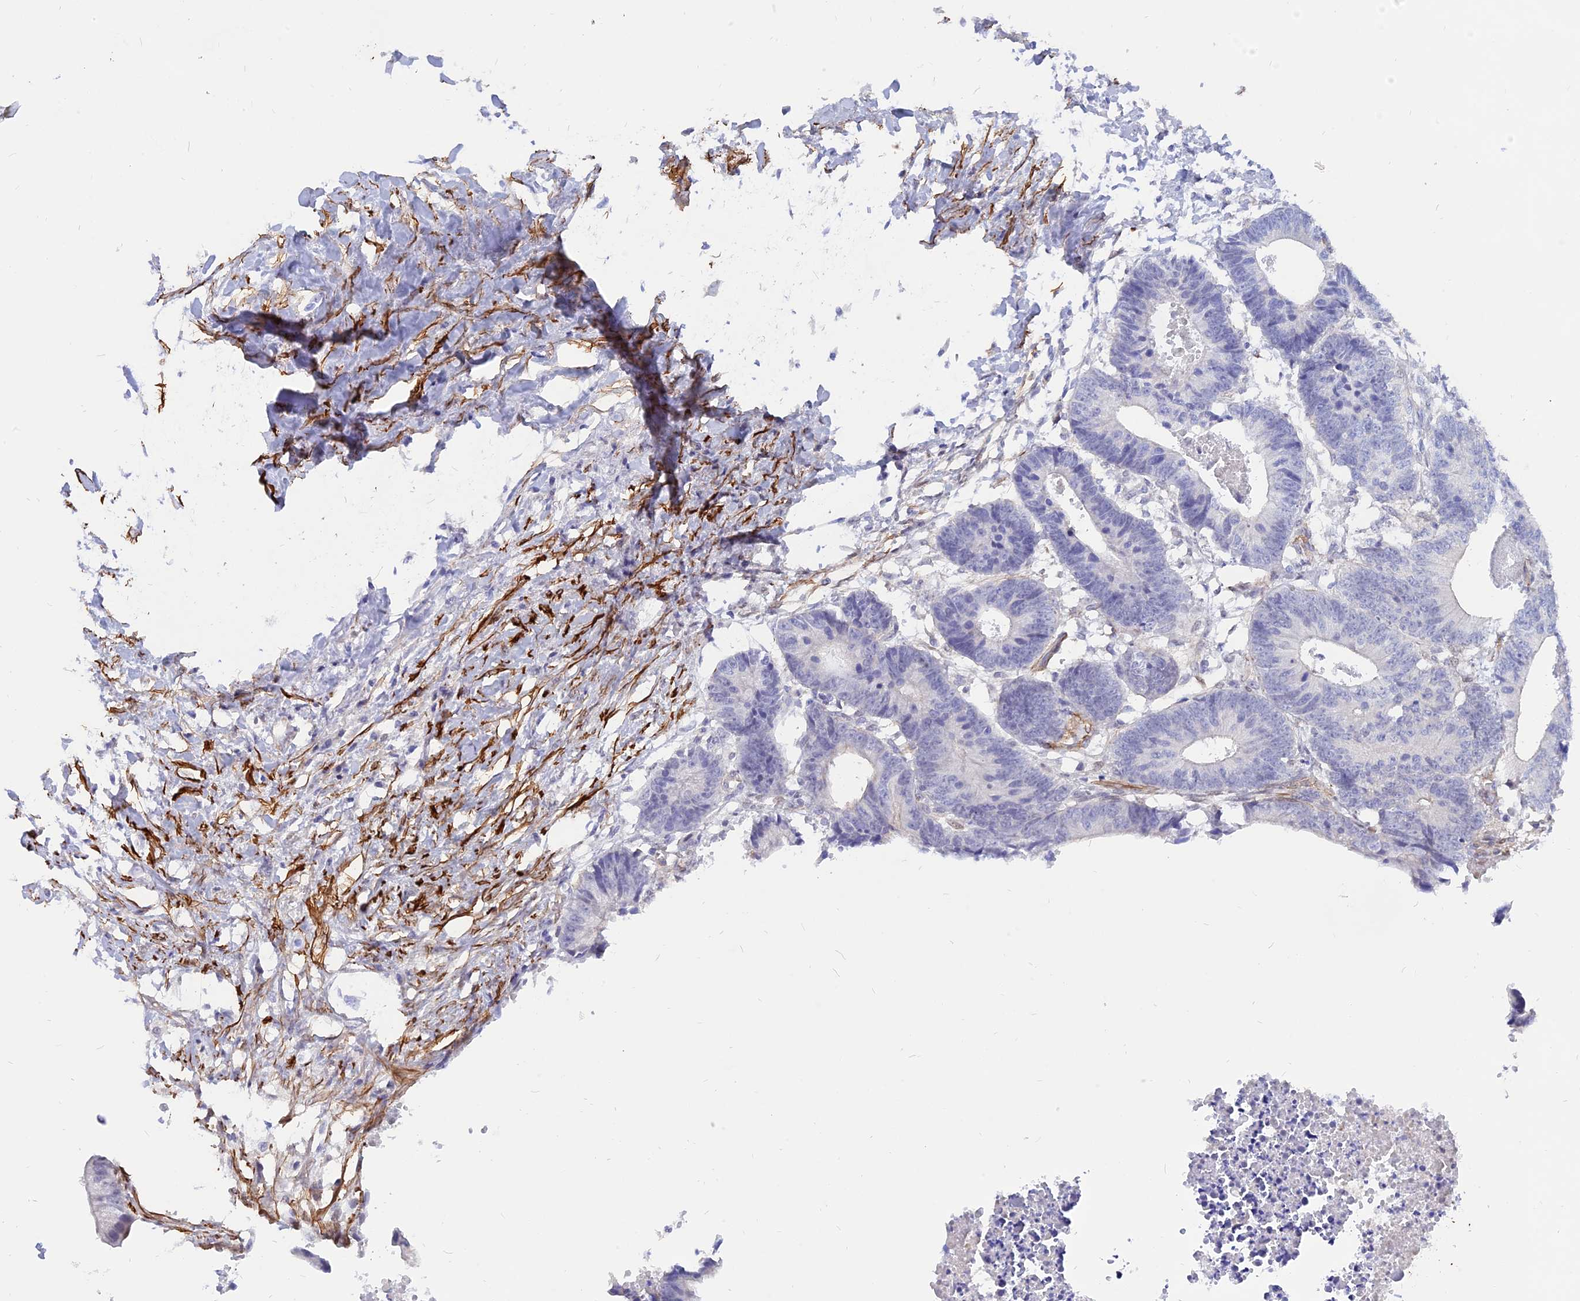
{"staining": {"intensity": "negative", "quantity": "none", "location": "none"}, "tissue": "colorectal cancer", "cell_type": "Tumor cells", "image_type": "cancer", "snomed": [{"axis": "morphology", "description": "Adenocarcinoma, NOS"}, {"axis": "topography", "description": "Colon"}], "caption": "DAB (3,3'-diaminobenzidine) immunohistochemical staining of colorectal cancer exhibits no significant expression in tumor cells. Brightfield microscopy of immunohistochemistry stained with DAB (3,3'-diaminobenzidine) (brown) and hematoxylin (blue), captured at high magnification.", "gene": "CENPV", "patient": {"sex": "female", "age": 57}}